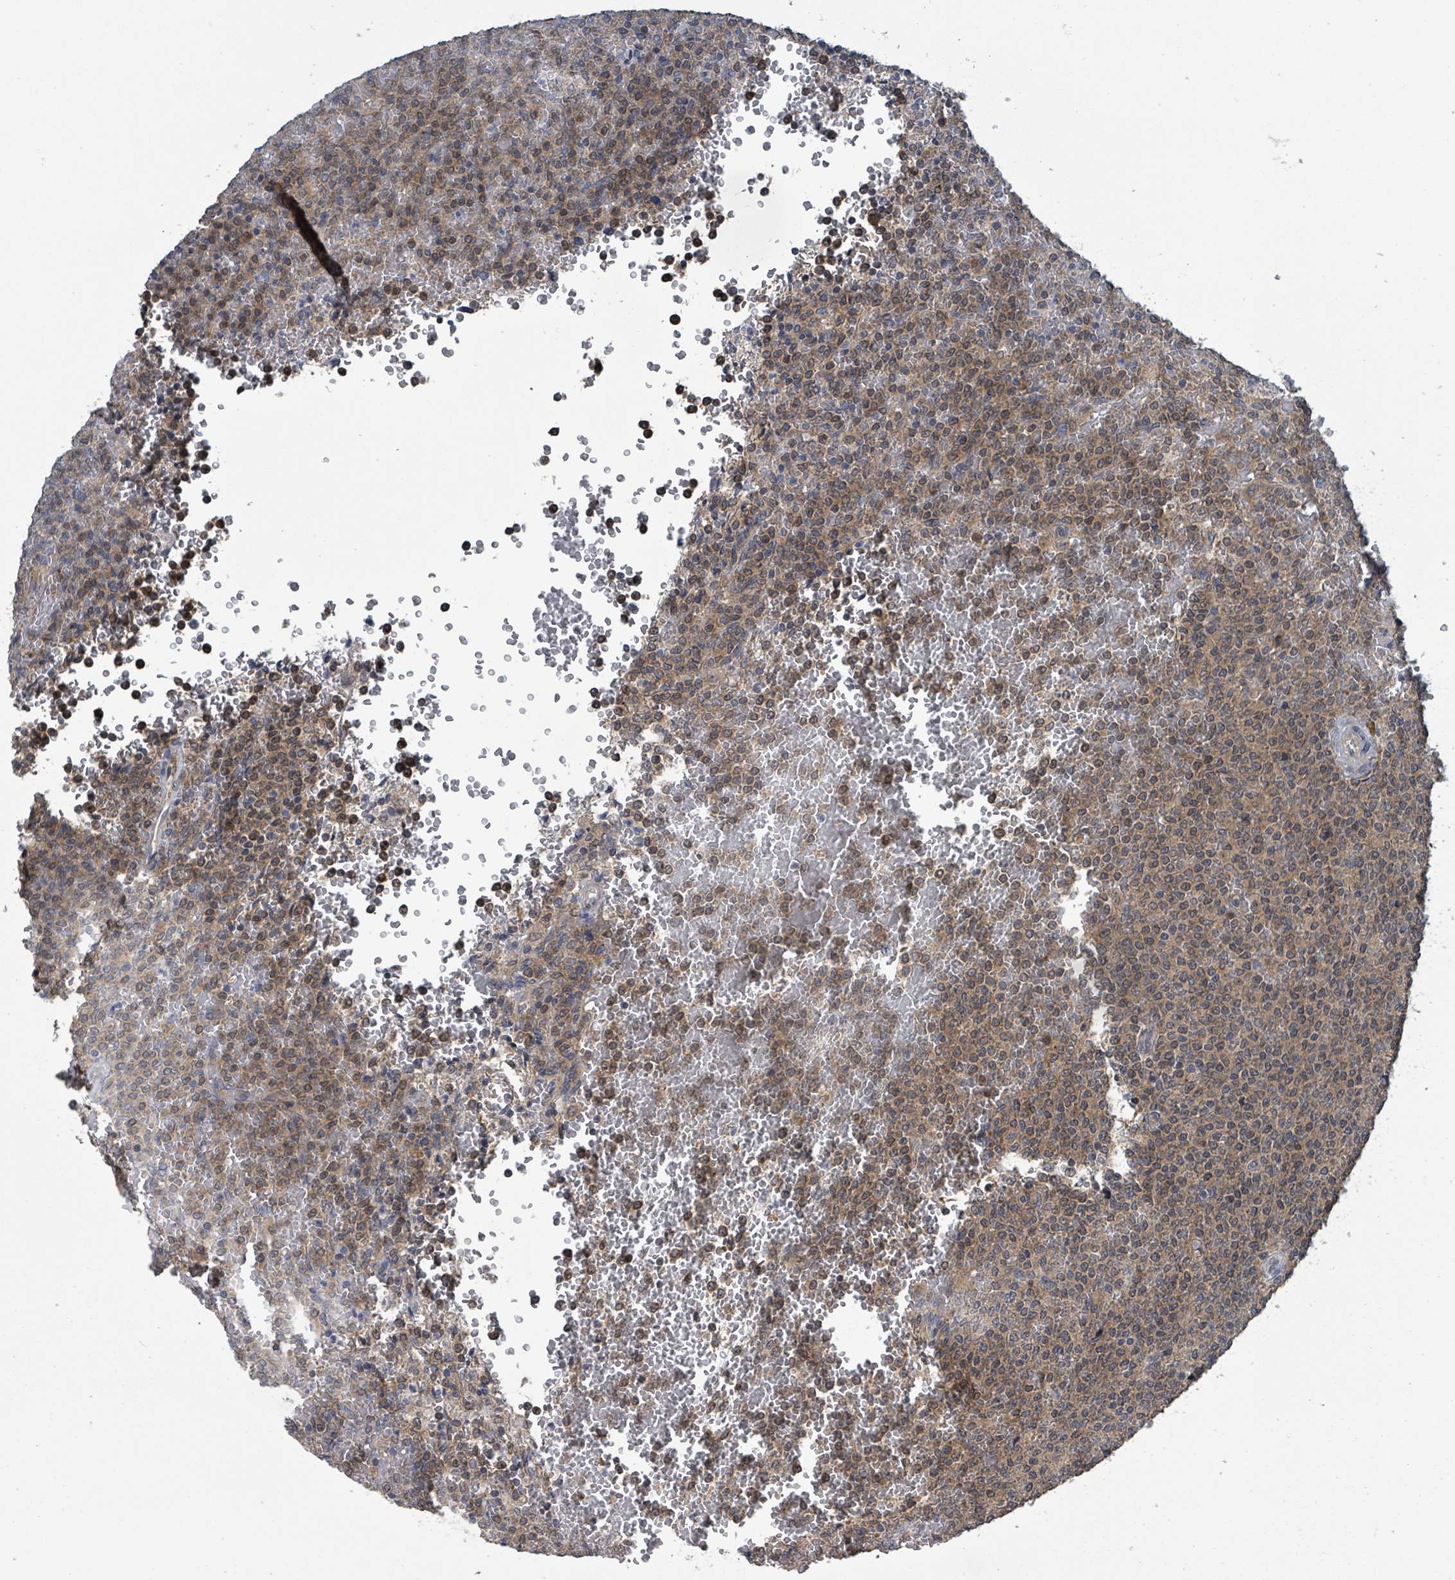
{"staining": {"intensity": "moderate", "quantity": ">75%", "location": "cytoplasmic/membranous"}, "tissue": "lymphoma", "cell_type": "Tumor cells", "image_type": "cancer", "snomed": [{"axis": "morphology", "description": "Malignant lymphoma, non-Hodgkin's type, Low grade"}, {"axis": "topography", "description": "Spleen"}], "caption": "Immunohistochemical staining of low-grade malignant lymphoma, non-Hodgkin's type shows moderate cytoplasmic/membranous protein staining in approximately >75% of tumor cells. Immunohistochemistry stains the protein of interest in brown and the nuclei are stained blue.", "gene": "CCDC121", "patient": {"sex": "male", "age": 60}}